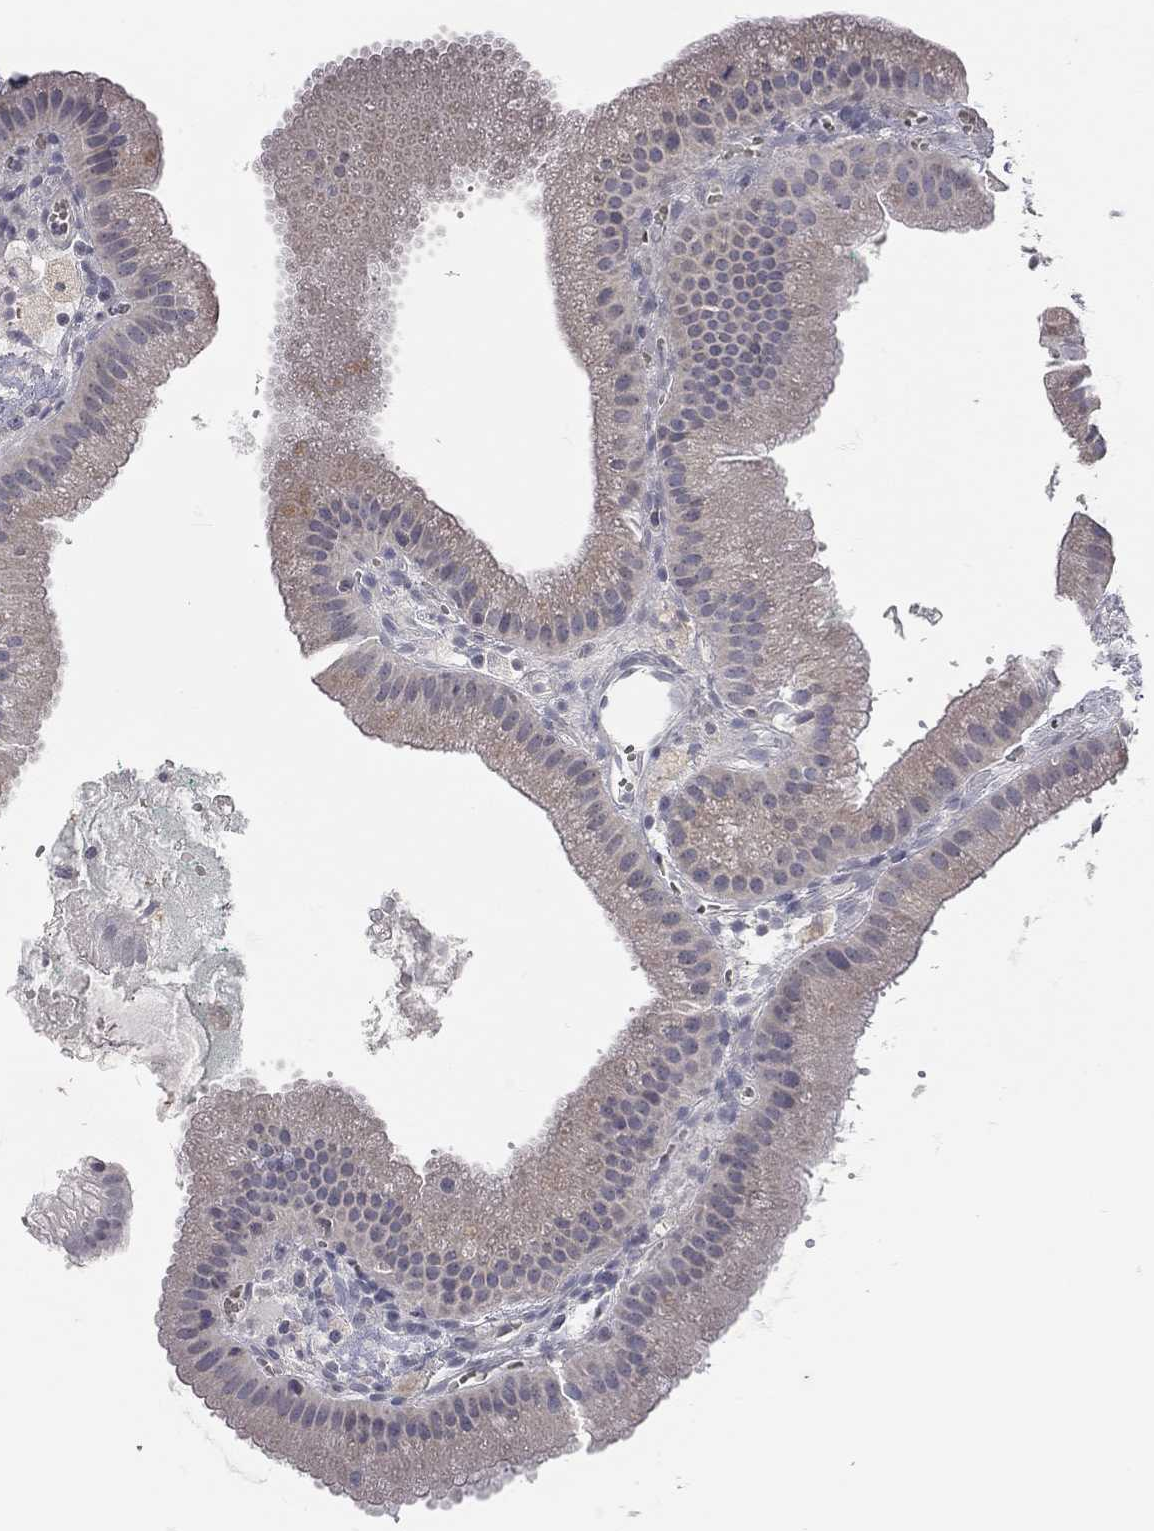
{"staining": {"intensity": "negative", "quantity": "none", "location": "none"}, "tissue": "gallbladder", "cell_type": "Glandular cells", "image_type": "normal", "snomed": [{"axis": "morphology", "description": "Normal tissue, NOS"}, {"axis": "topography", "description": "Gallbladder"}], "caption": "This is a image of immunohistochemistry (IHC) staining of normal gallbladder, which shows no expression in glandular cells.", "gene": "XAGE2", "patient": {"sex": "male", "age": 67}}